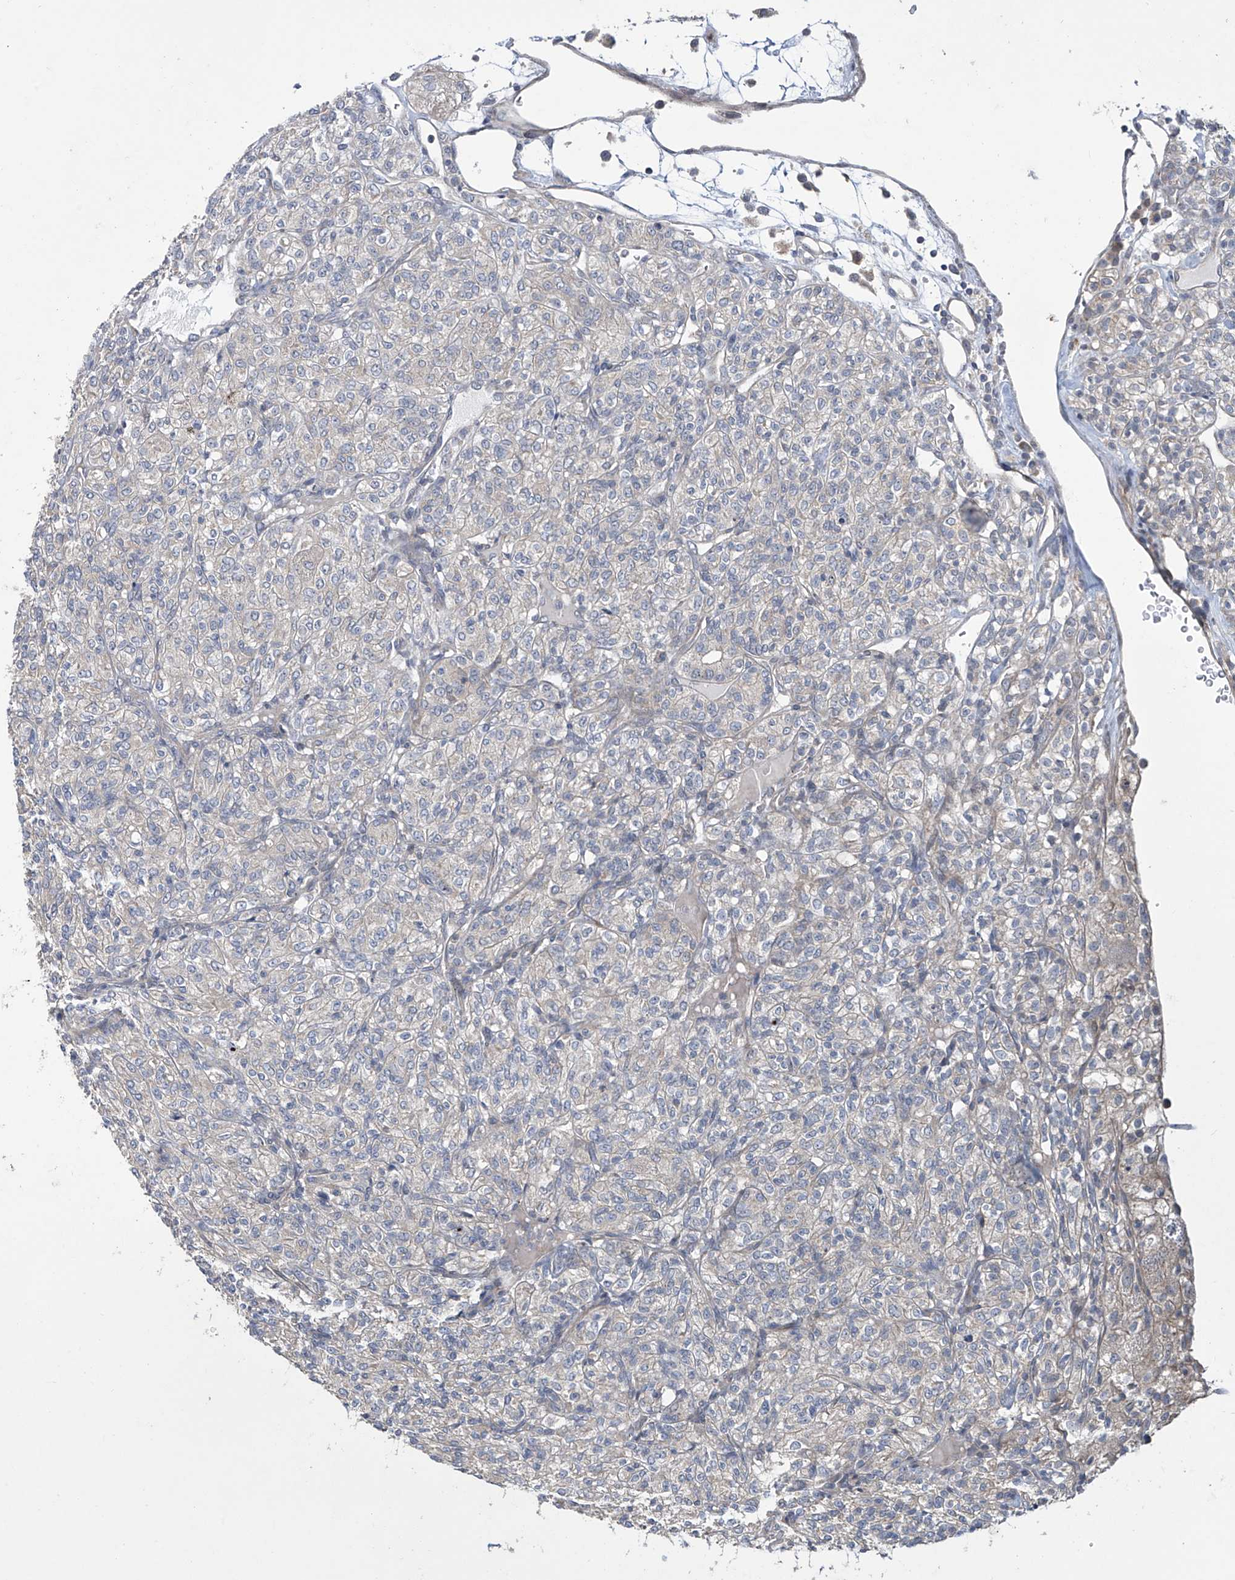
{"staining": {"intensity": "negative", "quantity": "none", "location": "none"}, "tissue": "renal cancer", "cell_type": "Tumor cells", "image_type": "cancer", "snomed": [{"axis": "morphology", "description": "Adenocarcinoma, NOS"}, {"axis": "topography", "description": "Kidney"}], "caption": "There is no significant positivity in tumor cells of renal adenocarcinoma.", "gene": "TRIM60", "patient": {"sex": "male", "age": 77}}